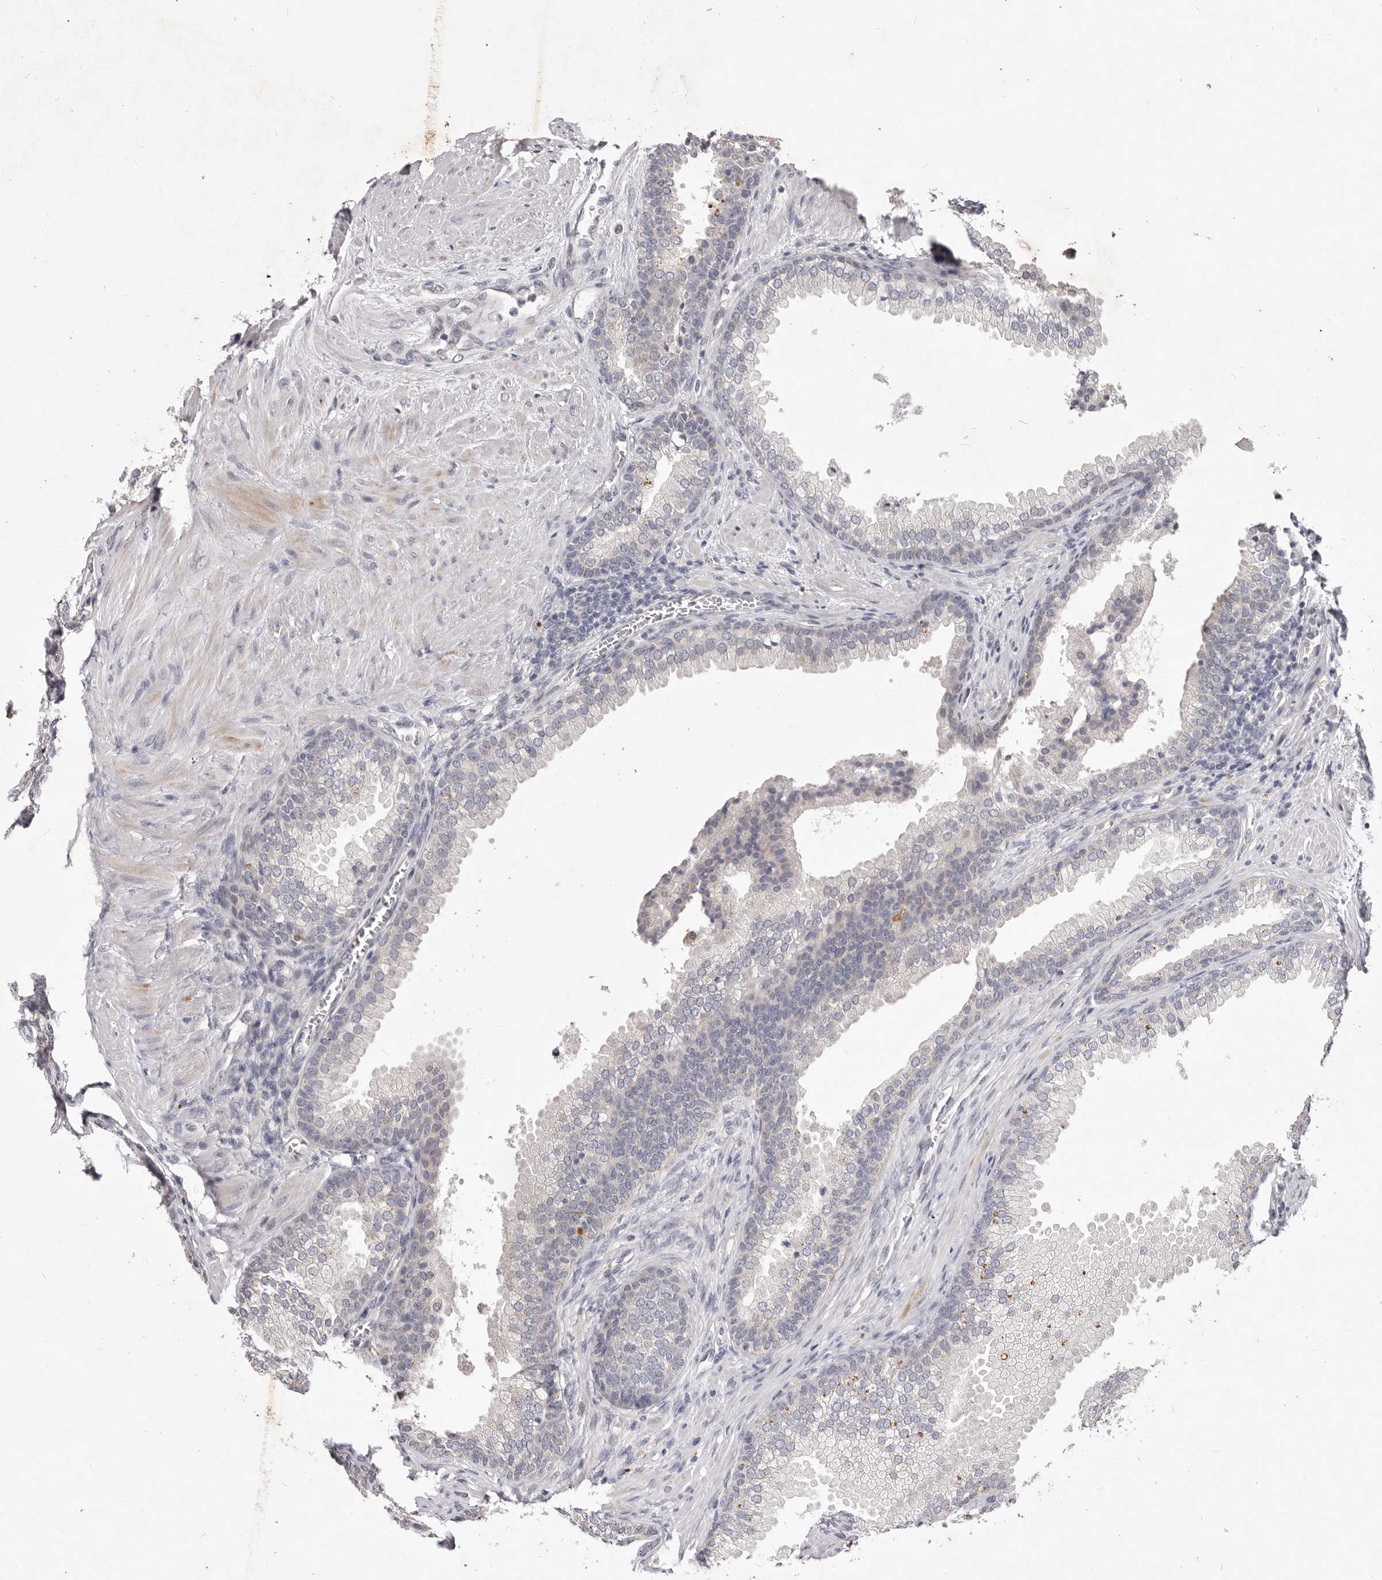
{"staining": {"intensity": "moderate", "quantity": "<25%", "location": "cytoplasmic/membranous"}, "tissue": "prostate", "cell_type": "Glandular cells", "image_type": "normal", "snomed": [{"axis": "morphology", "description": "Normal tissue, NOS"}, {"axis": "topography", "description": "Prostate"}], "caption": "High-magnification brightfield microscopy of unremarkable prostate stained with DAB (3,3'-diaminobenzidine) (brown) and counterstained with hematoxylin (blue). glandular cells exhibit moderate cytoplasmic/membranous staining is appreciated in about<25% of cells. (Brightfield microscopy of DAB IHC at high magnification).", "gene": "GARNL3", "patient": {"sex": "male", "age": 76}}